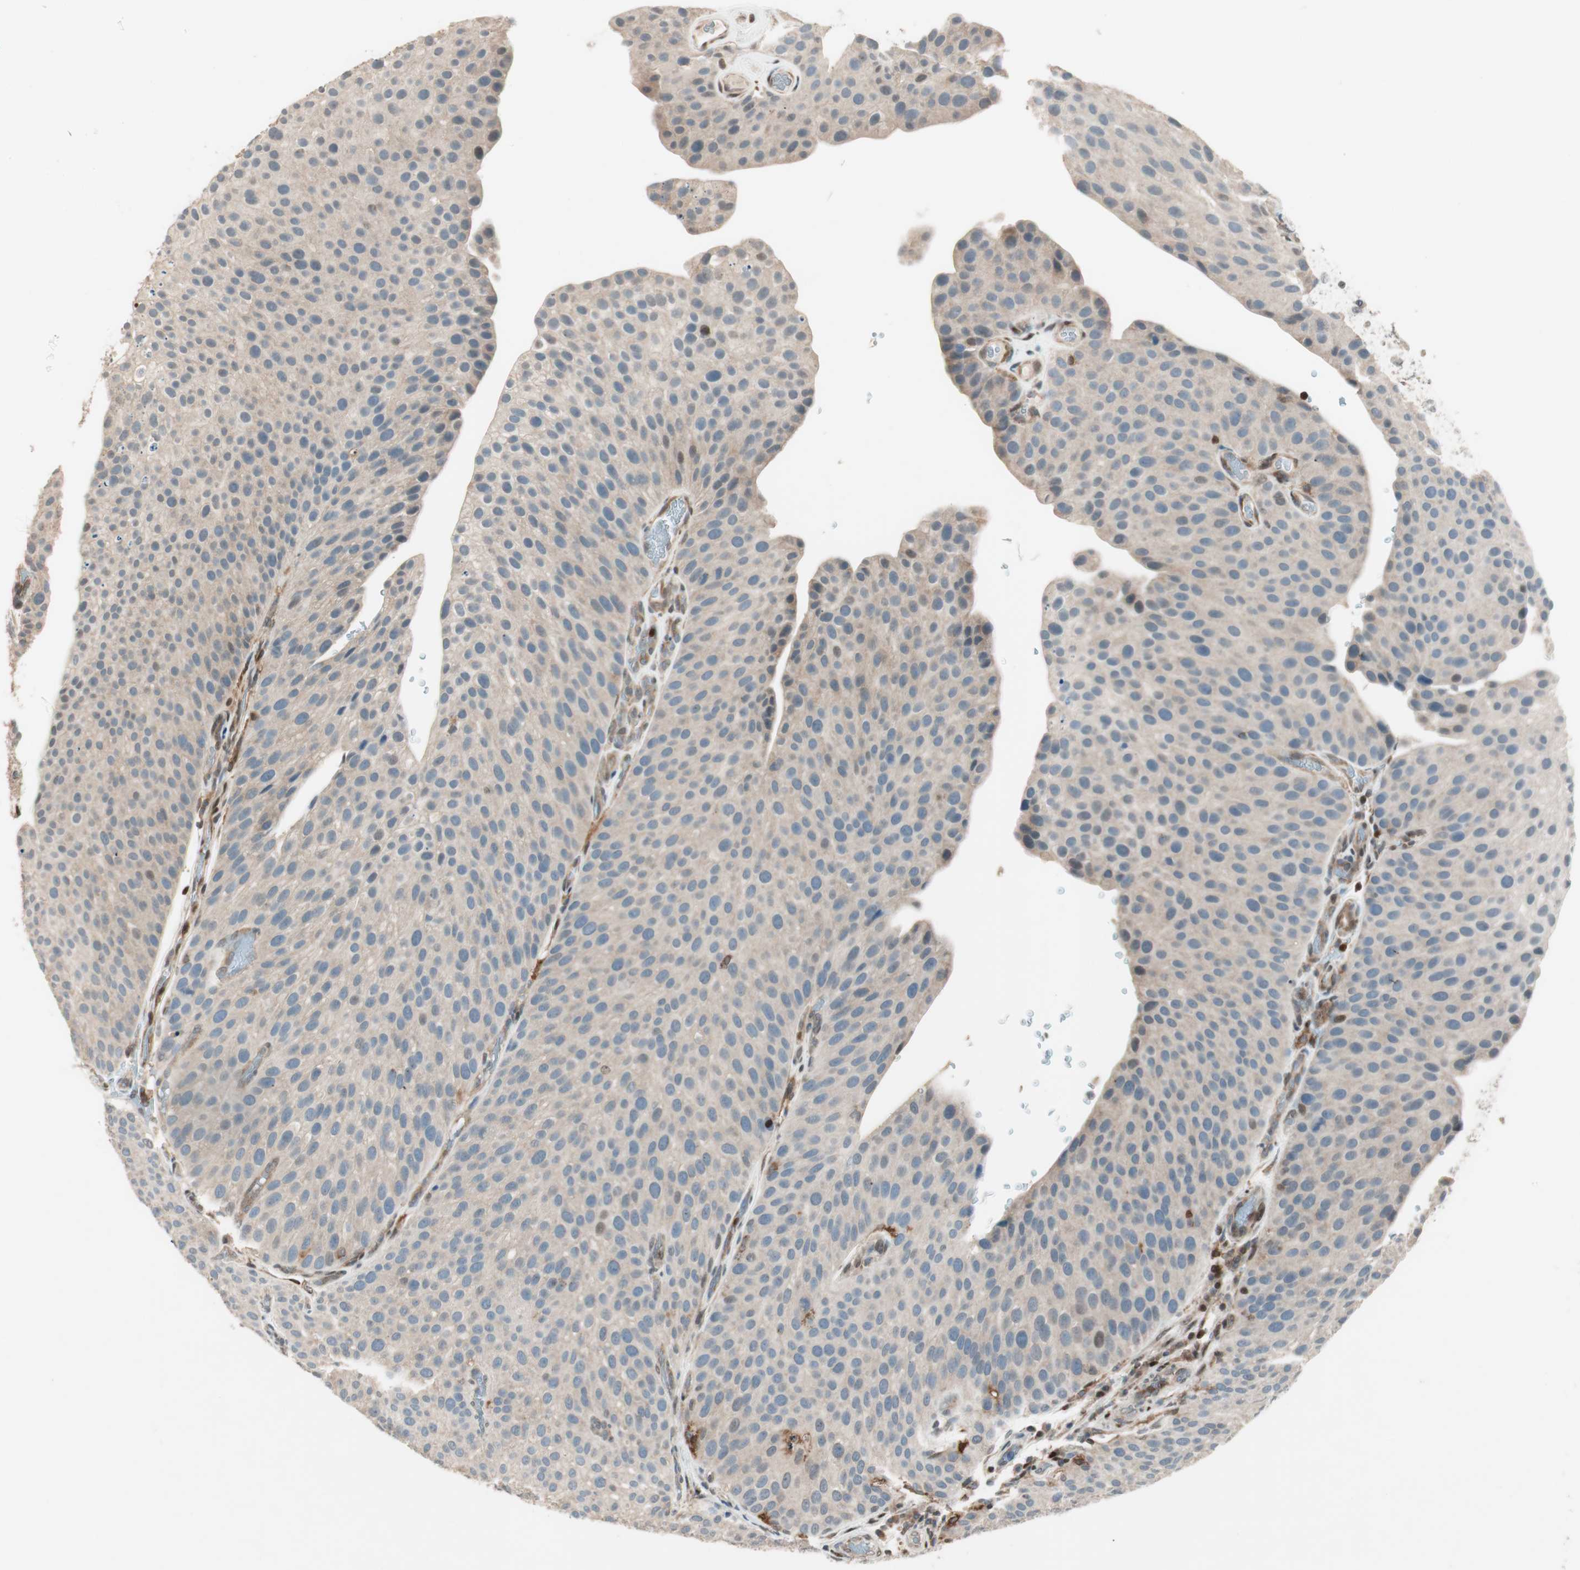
{"staining": {"intensity": "weak", "quantity": ">75%", "location": "cytoplasmic/membranous"}, "tissue": "urothelial cancer", "cell_type": "Tumor cells", "image_type": "cancer", "snomed": [{"axis": "morphology", "description": "Urothelial carcinoma, Low grade"}, {"axis": "topography", "description": "Smooth muscle"}, {"axis": "topography", "description": "Urinary bladder"}], "caption": "Low-grade urothelial carcinoma was stained to show a protein in brown. There is low levels of weak cytoplasmic/membranous expression in about >75% of tumor cells. Using DAB (3,3'-diaminobenzidine) (brown) and hematoxylin (blue) stains, captured at high magnification using brightfield microscopy.", "gene": "BIN1", "patient": {"sex": "male", "age": 60}}